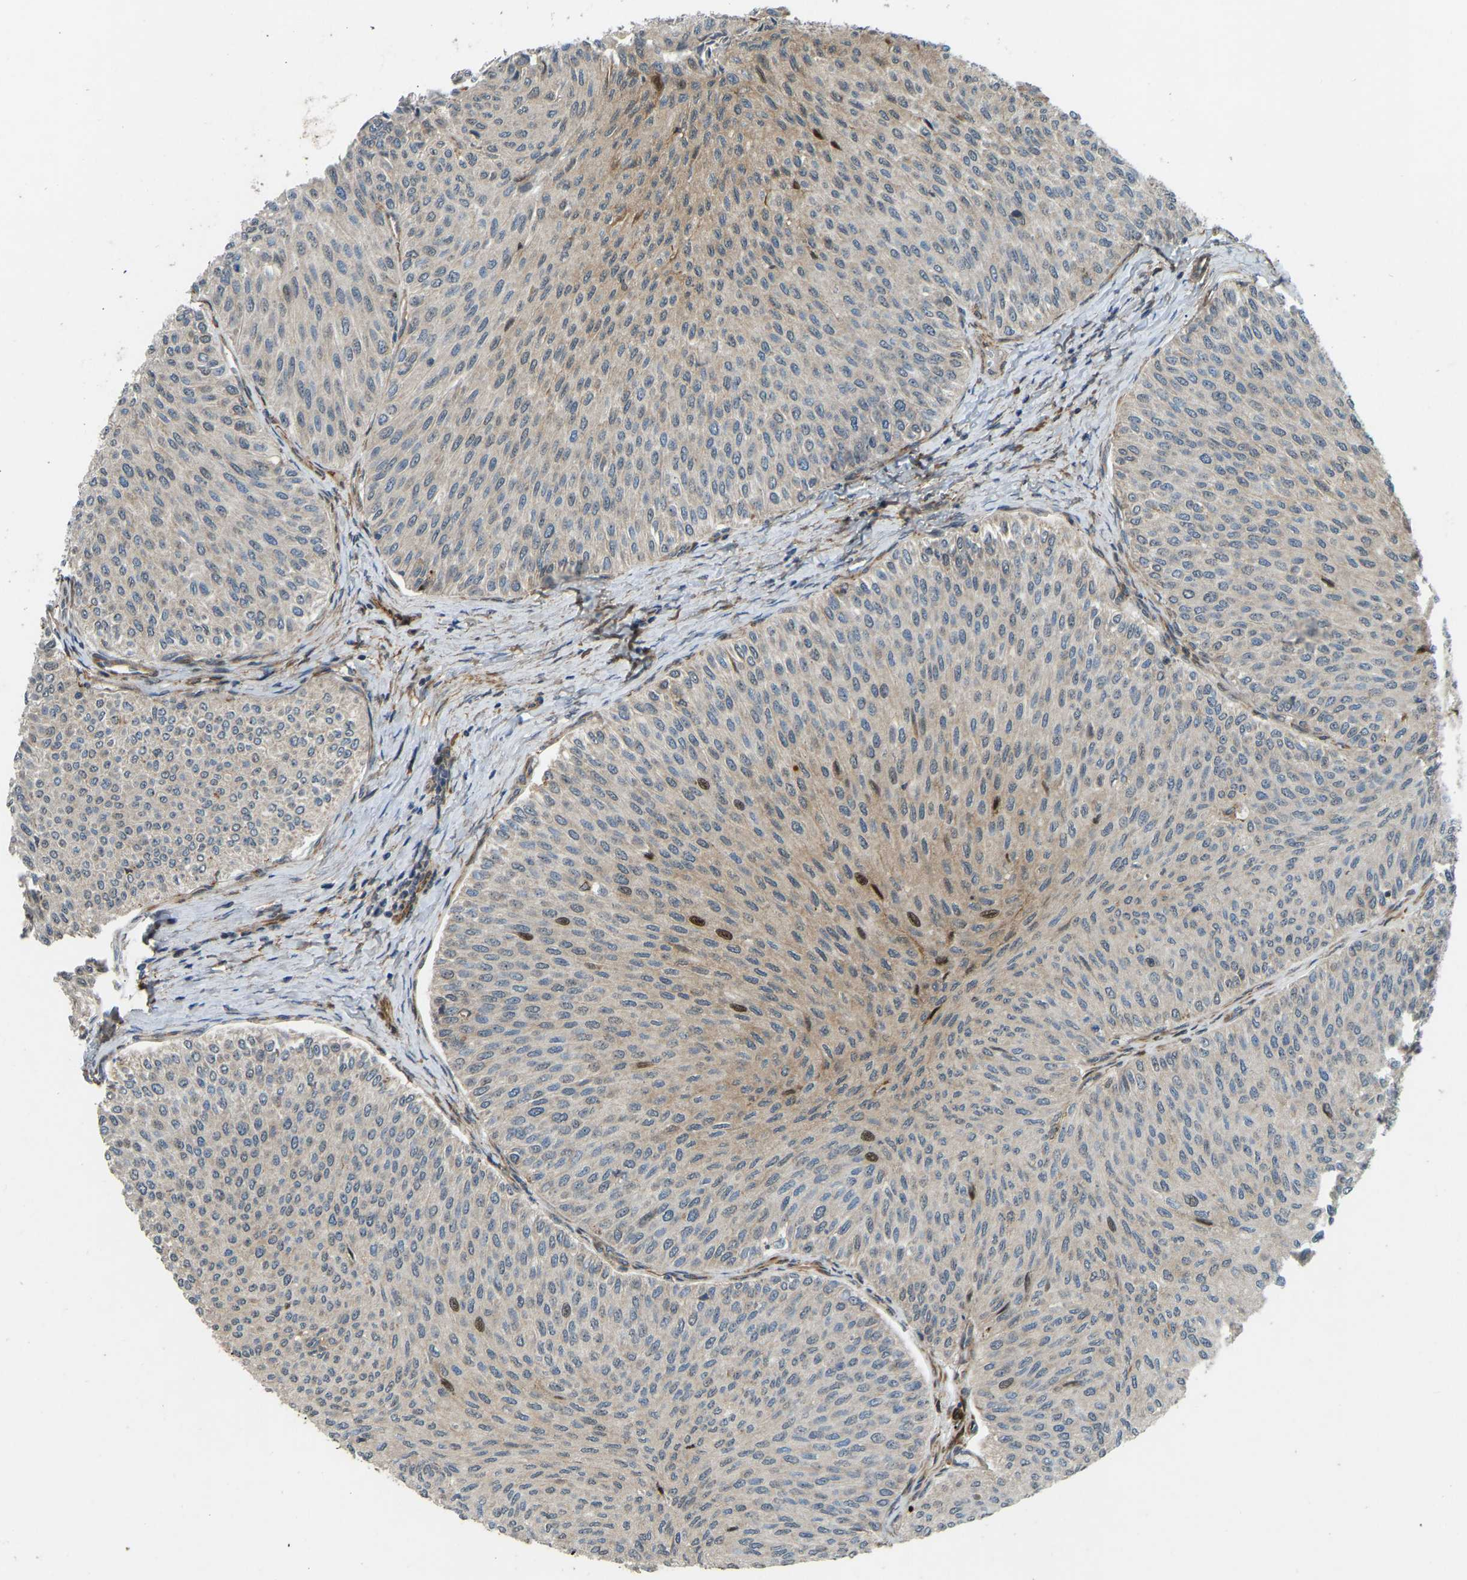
{"staining": {"intensity": "moderate", "quantity": "<25%", "location": "nuclear"}, "tissue": "urothelial cancer", "cell_type": "Tumor cells", "image_type": "cancer", "snomed": [{"axis": "morphology", "description": "Urothelial carcinoma, Low grade"}, {"axis": "topography", "description": "Urinary bladder"}], "caption": "This is an image of immunohistochemistry (IHC) staining of low-grade urothelial carcinoma, which shows moderate expression in the nuclear of tumor cells.", "gene": "OS9", "patient": {"sex": "male", "age": 78}}